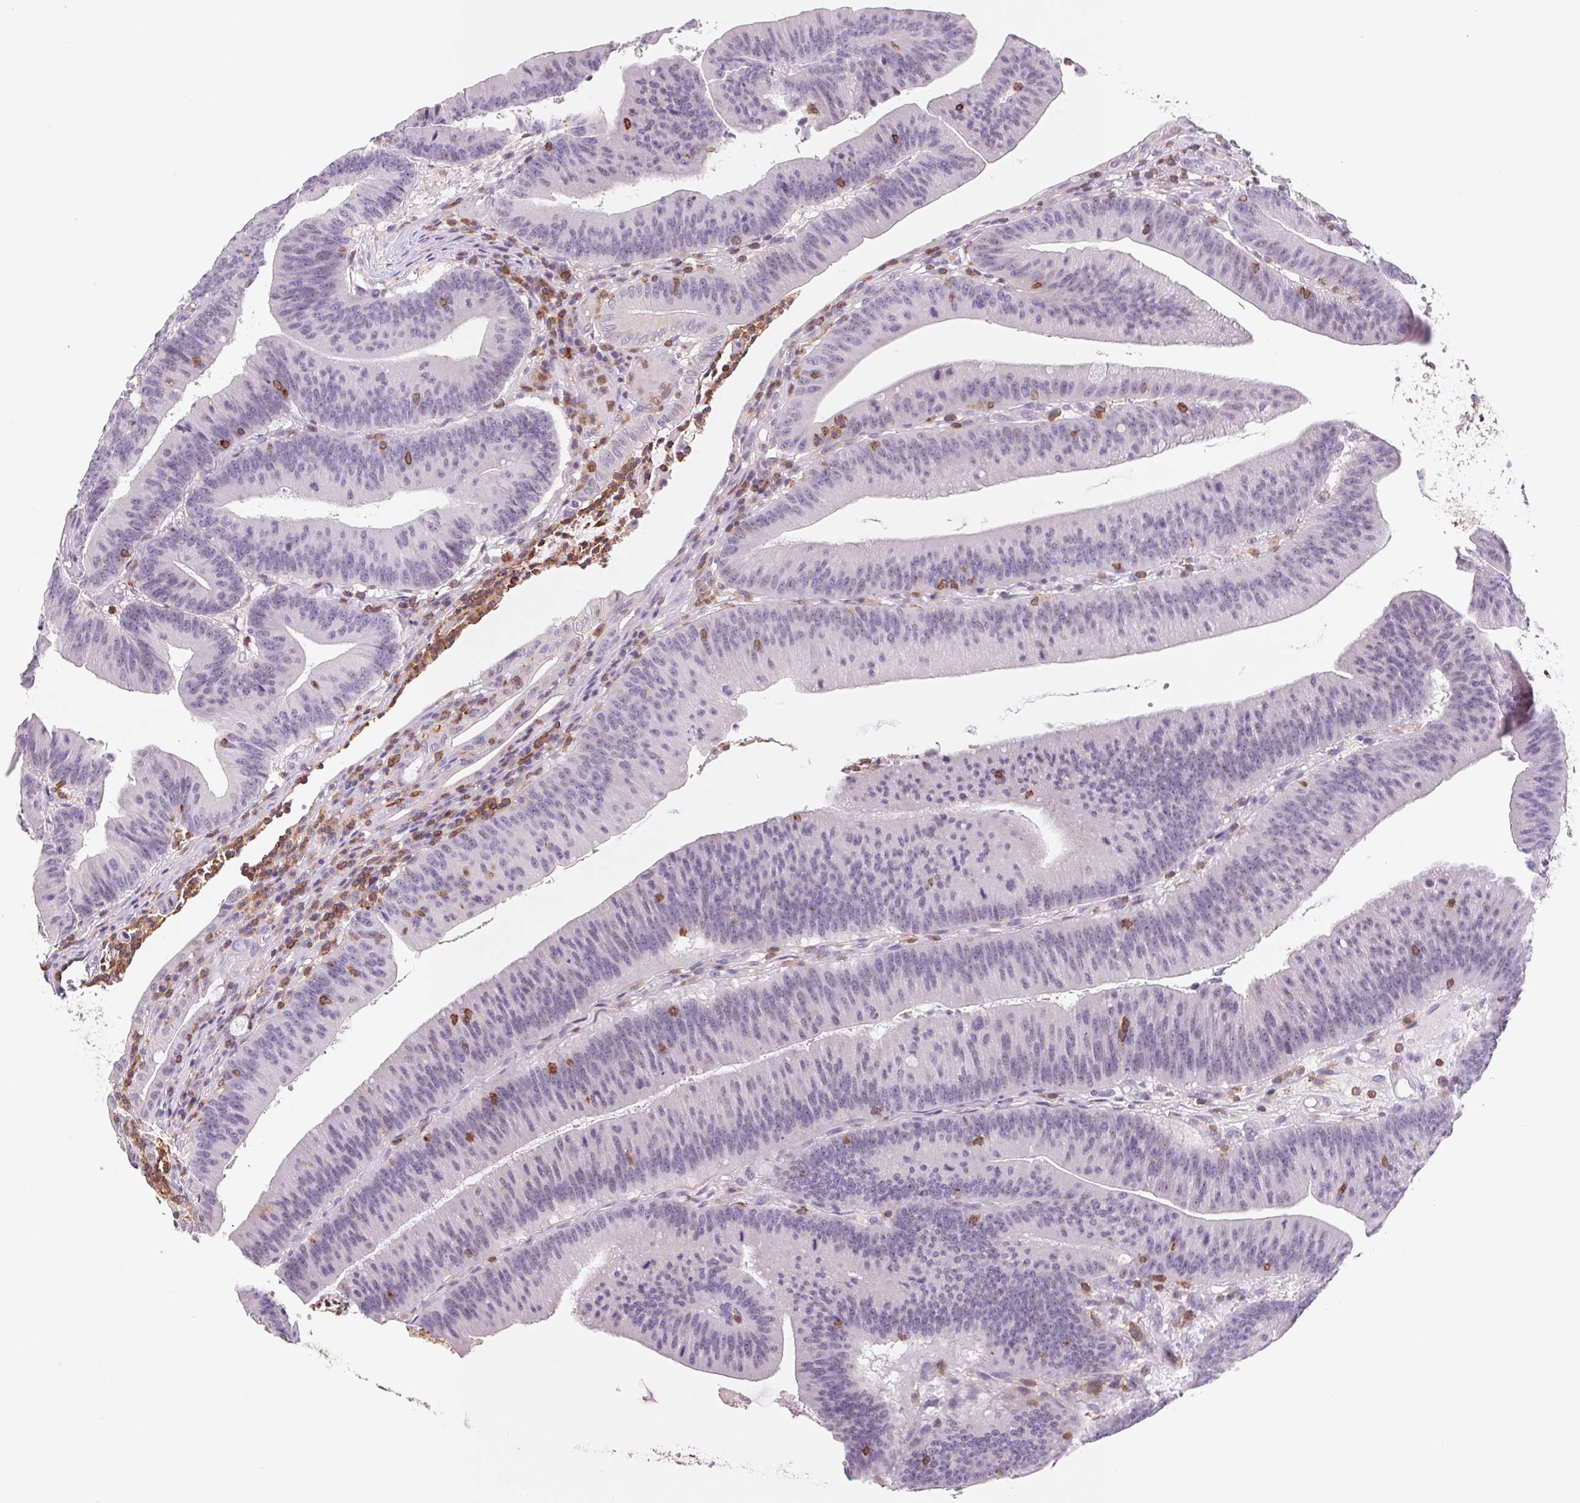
{"staining": {"intensity": "negative", "quantity": "none", "location": "none"}, "tissue": "colorectal cancer", "cell_type": "Tumor cells", "image_type": "cancer", "snomed": [{"axis": "morphology", "description": "Adenocarcinoma, NOS"}, {"axis": "topography", "description": "Colon"}], "caption": "A high-resolution micrograph shows immunohistochemistry (IHC) staining of colorectal cancer, which displays no significant expression in tumor cells.", "gene": "KIF26A", "patient": {"sex": "female", "age": 78}}